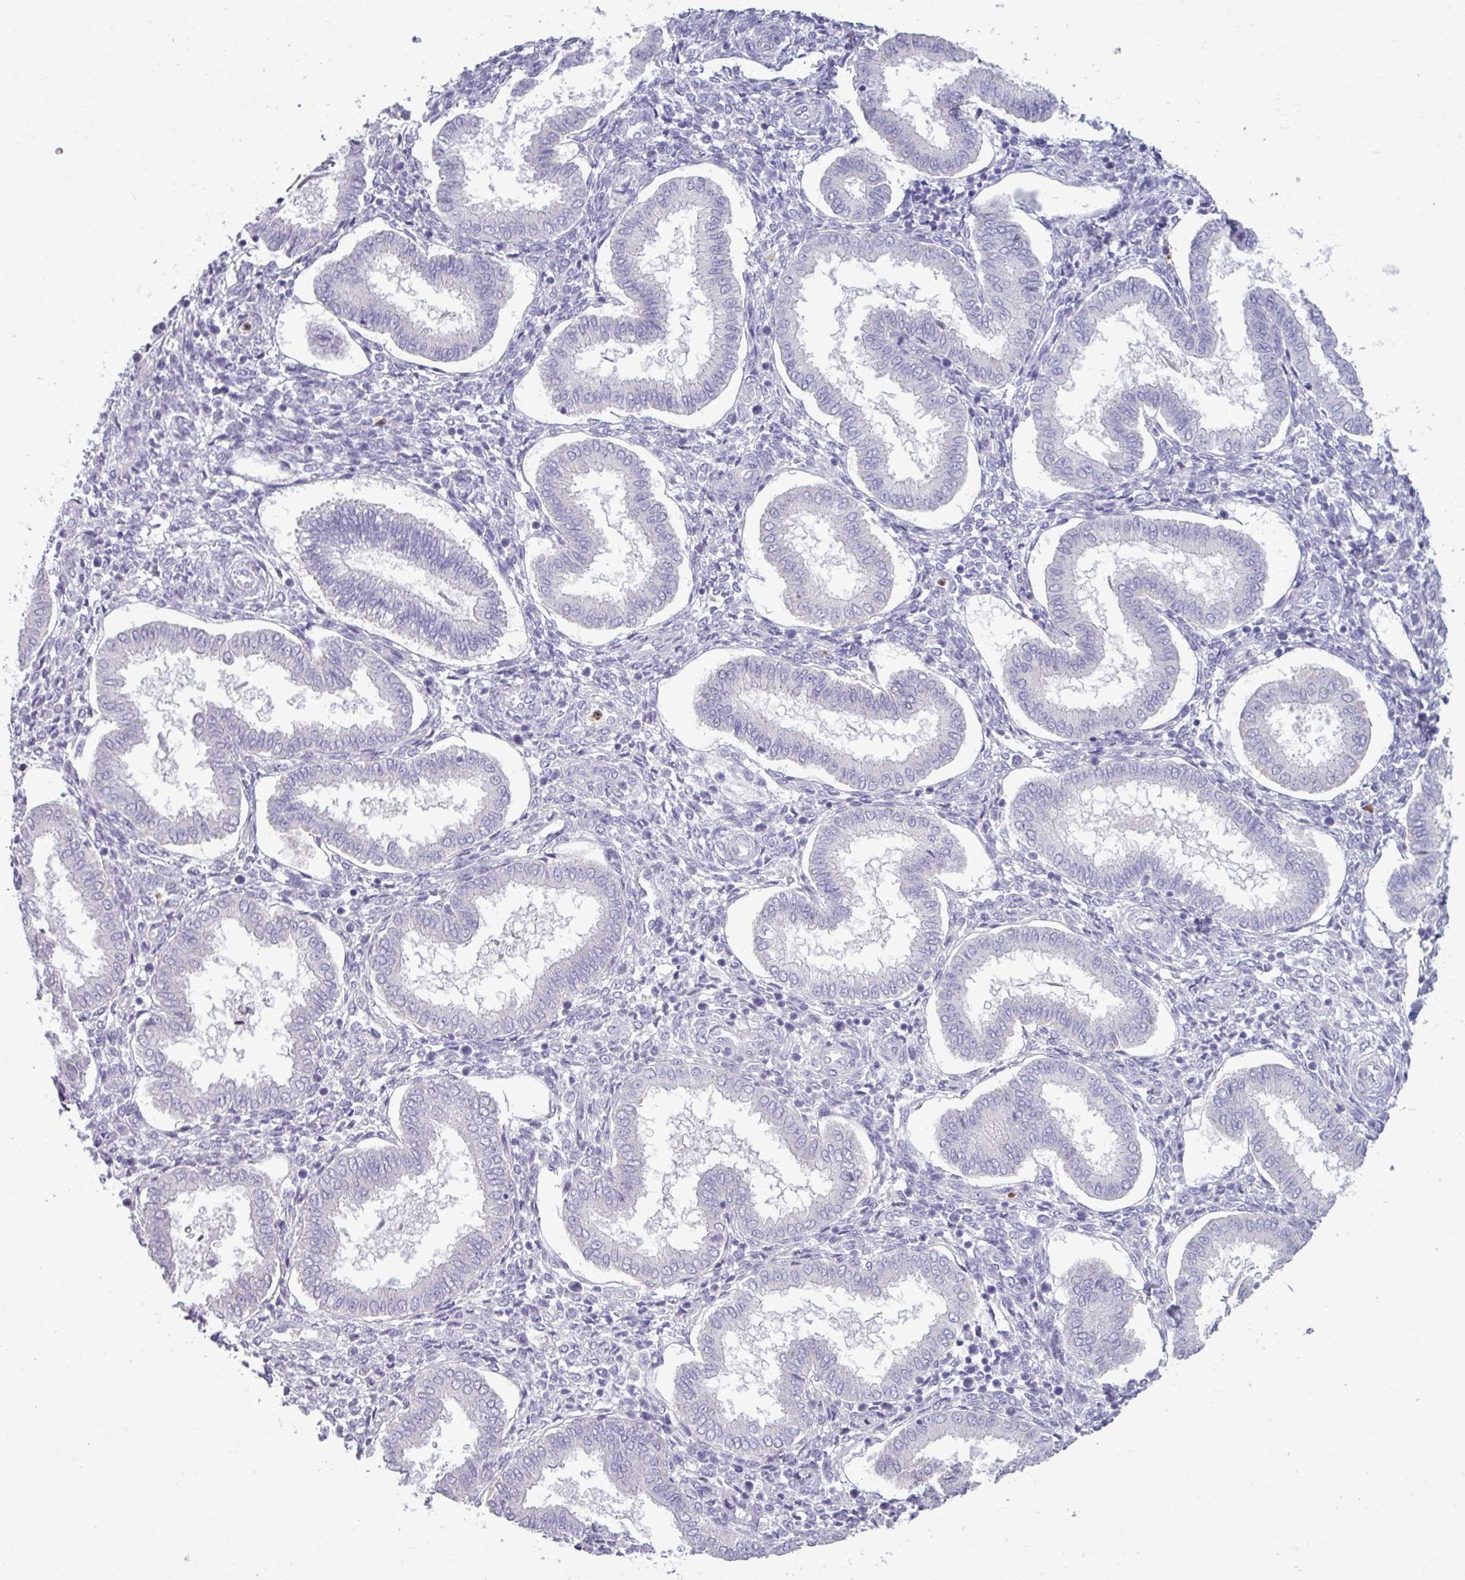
{"staining": {"intensity": "negative", "quantity": "none", "location": "none"}, "tissue": "endometrium", "cell_type": "Cells in endometrial stroma", "image_type": "normal", "snomed": [{"axis": "morphology", "description": "Normal tissue, NOS"}, {"axis": "topography", "description": "Endometrium"}], "caption": "Endometrium was stained to show a protein in brown. There is no significant positivity in cells in endometrial stroma. (DAB (3,3'-diaminobenzidine) immunohistochemistry (IHC), high magnification).", "gene": "TRIM39", "patient": {"sex": "female", "age": 24}}